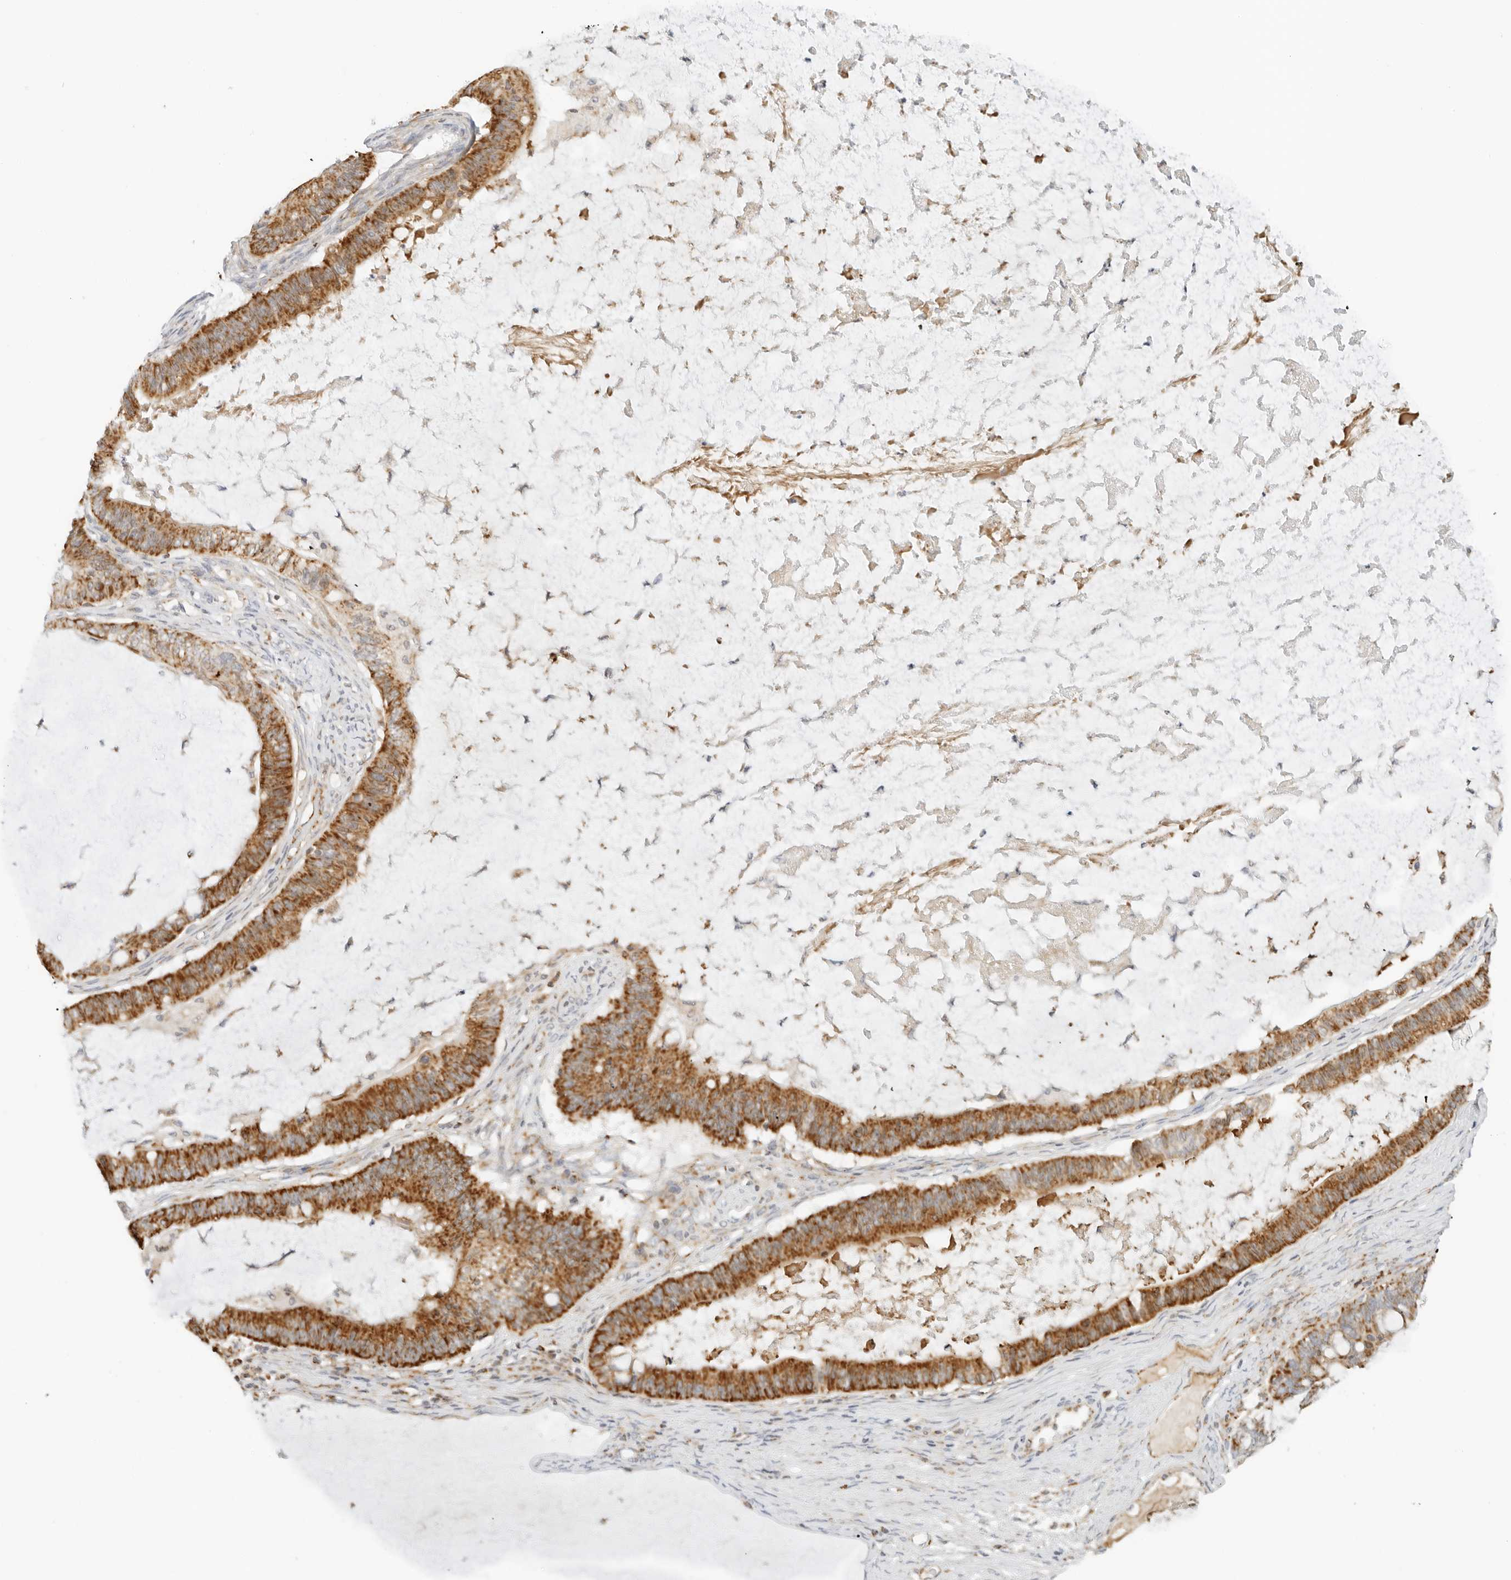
{"staining": {"intensity": "strong", "quantity": ">75%", "location": "cytoplasmic/membranous"}, "tissue": "ovarian cancer", "cell_type": "Tumor cells", "image_type": "cancer", "snomed": [{"axis": "morphology", "description": "Cystadenocarcinoma, mucinous, NOS"}, {"axis": "topography", "description": "Ovary"}], "caption": "This is an image of IHC staining of mucinous cystadenocarcinoma (ovarian), which shows strong positivity in the cytoplasmic/membranous of tumor cells.", "gene": "RC3H1", "patient": {"sex": "female", "age": 61}}